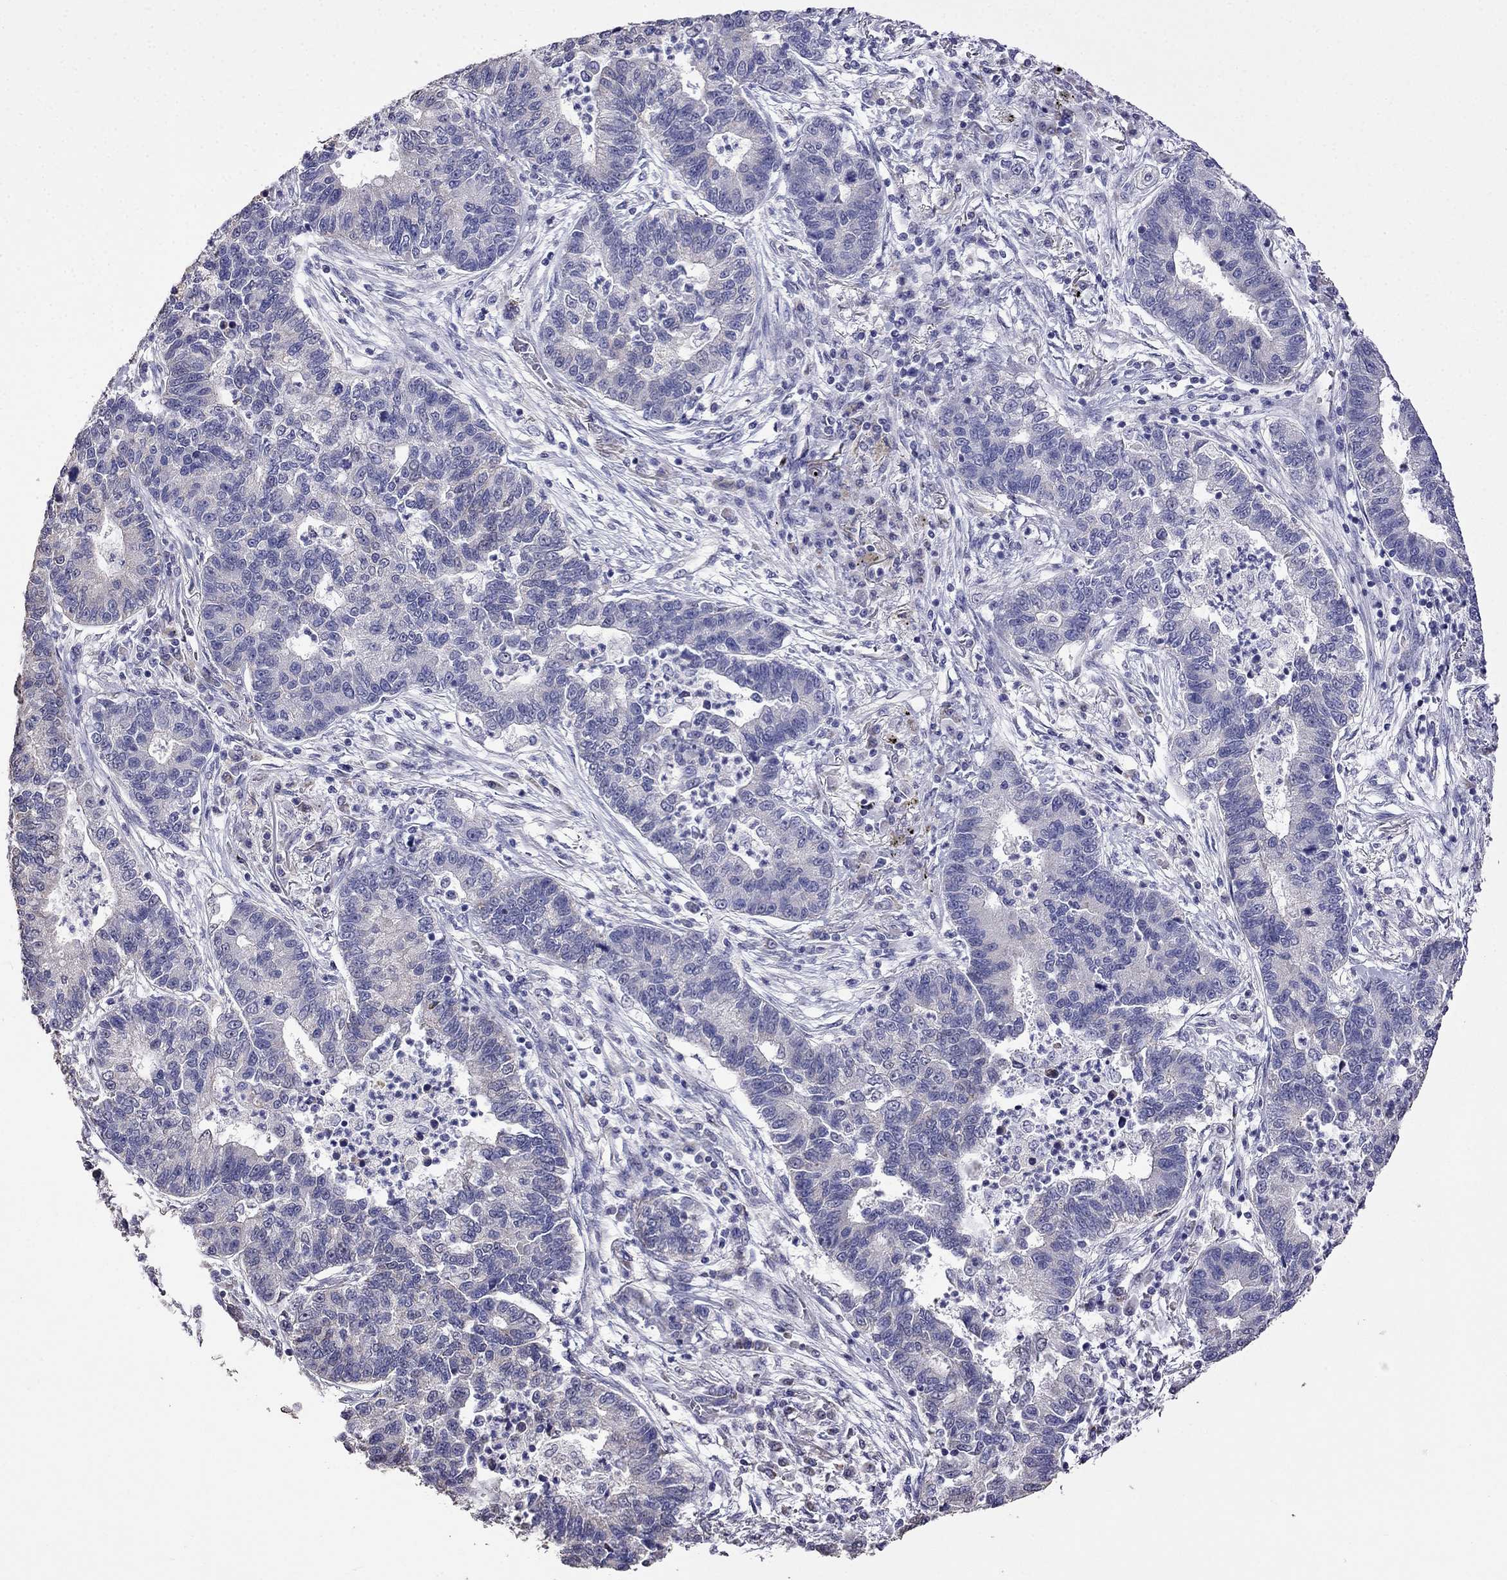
{"staining": {"intensity": "negative", "quantity": "none", "location": "none"}, "tissue": "lung cancer", "cell_type": "Tumor cells", "image_type": "cancer", "snomed": [{"axis": "morphology", "description": "Adenocarcinoma, NOS"}, {"axis": "topography", "description": "Lung"}], "caption": "IHC image of neoplastic tissue: human lung adenocarcinoma stained with DAB (3,3'-diaminobenzidine) demonstrates no significant protein positivity in tumor cells.", "gene": "AK5", "patient": {"sex": "female", "age": 57}}